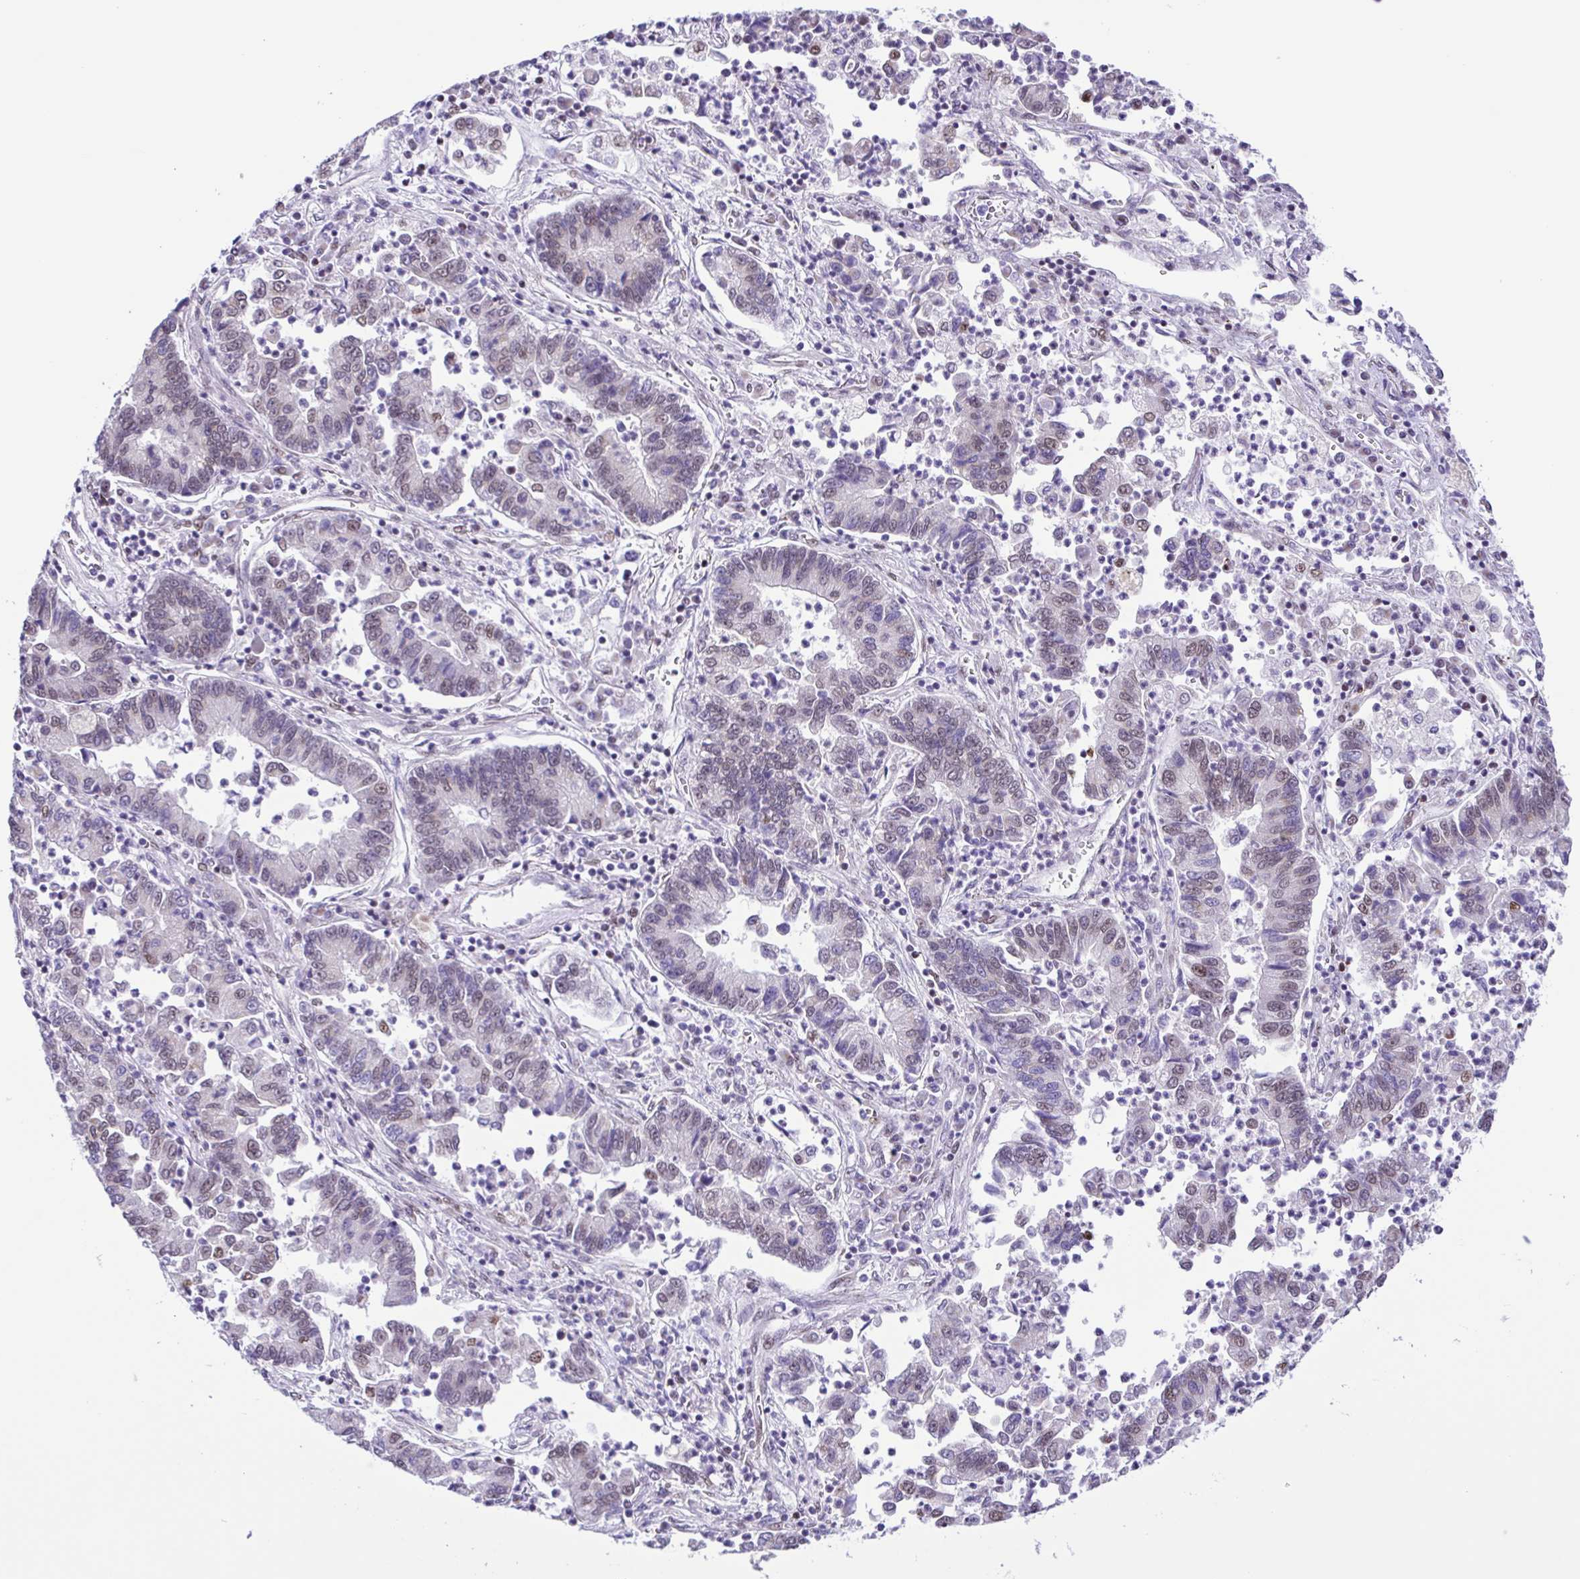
{"staining": {"intensity": "weak", "quantity": "25%-75%", "location": "nuclear"}, "tissue": "lung cancer", "cell_type": "Tumor cells", "image_type": "cancer", "snomed": [{"axis": "morphology", "description": "Adenocarcinoma, NOS"}, {"axis": "topography", "description": "Lung"}], "caption": "Adenocarcinoma (lung) tissue shows weak nuclear expression in approximately 25%-75% of tumor cells, visualized by immunohistochemistry. (Brightfield microscopy of DAB IHC at high magnification).", "gene": "TGM3", "patient": {"sex": "female", "age": 57}}